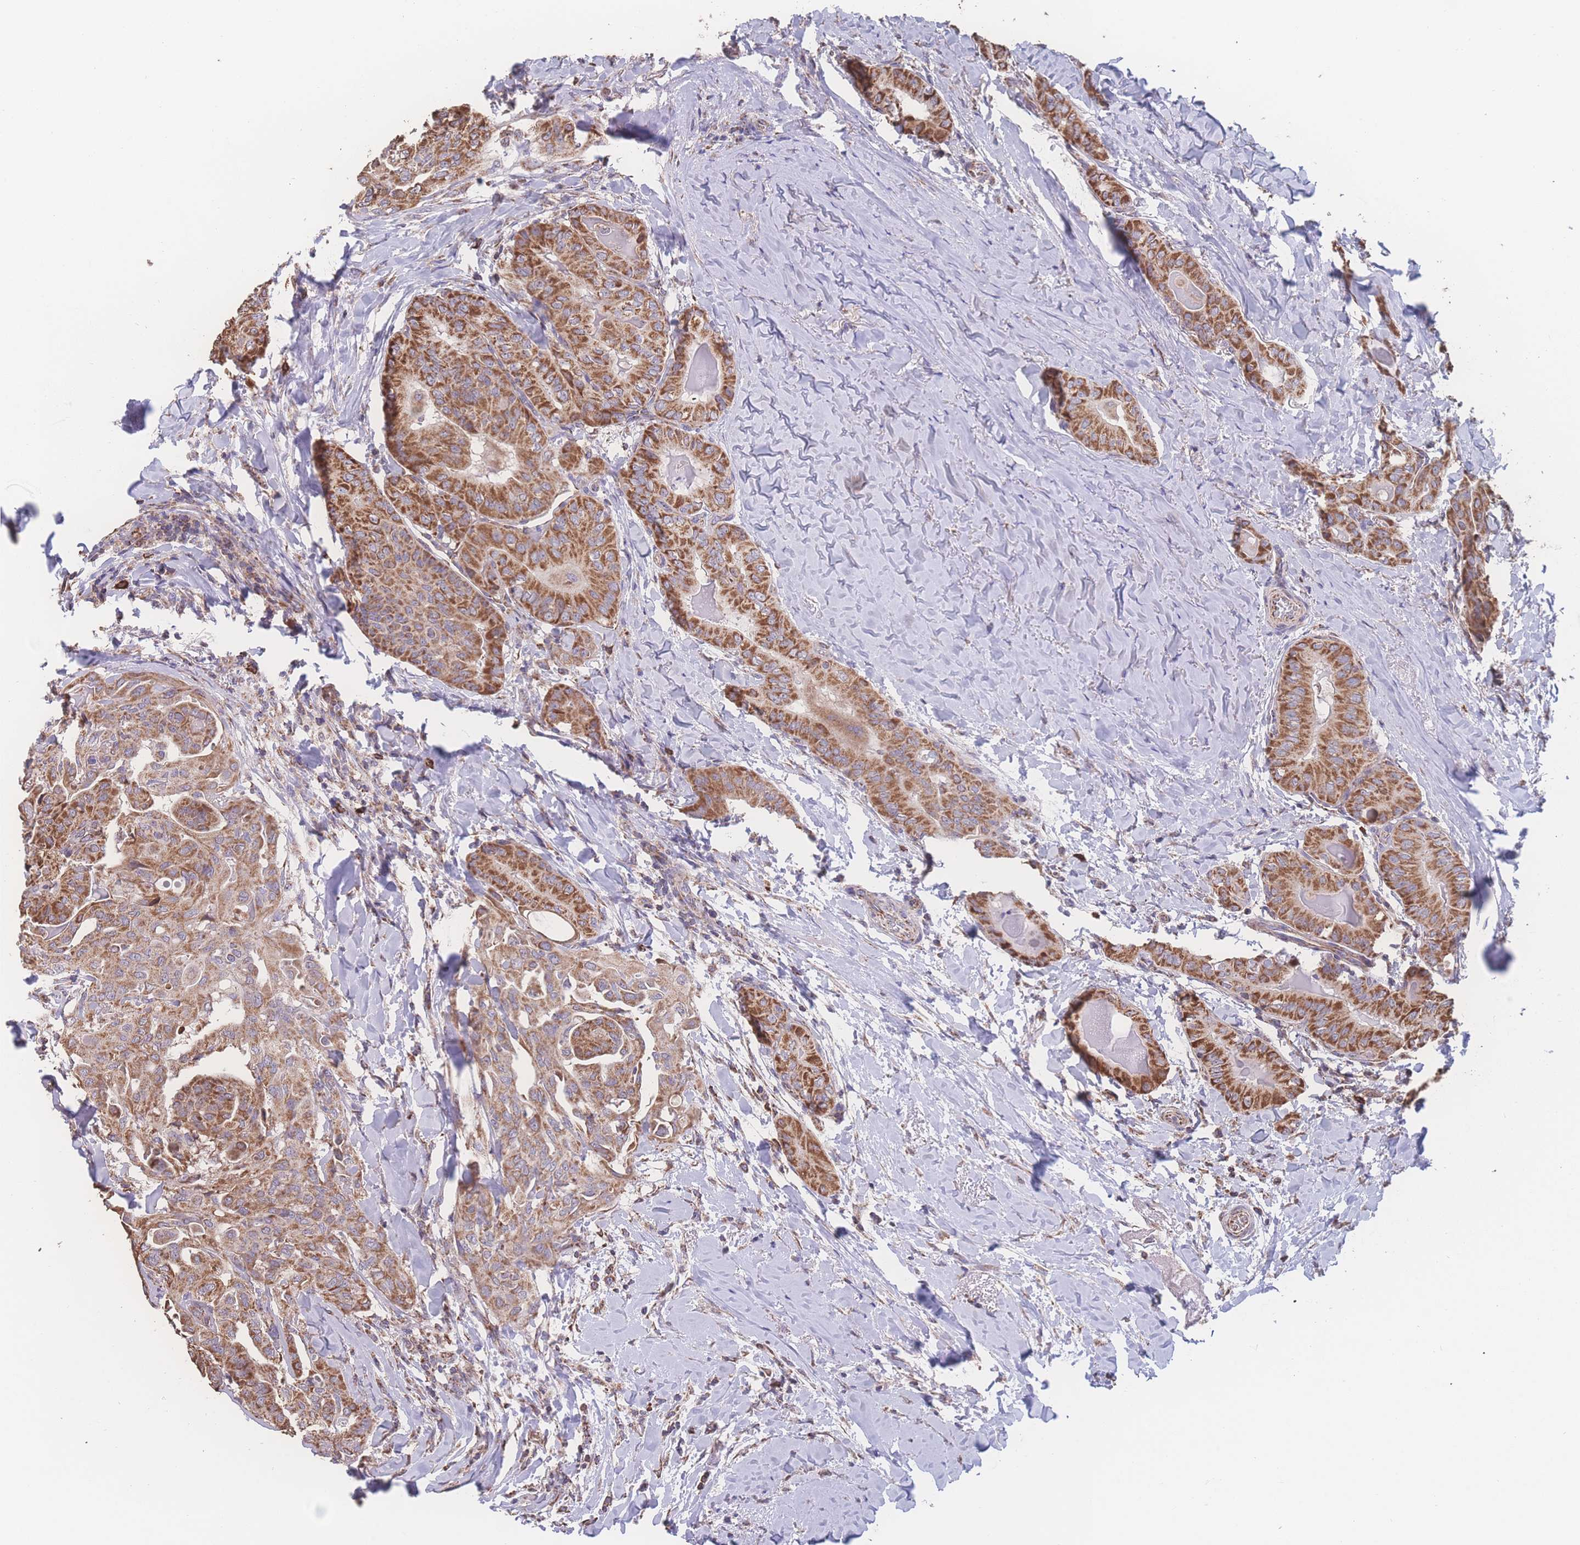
{"staining": {"intensity": "strong", "quantity": ">75%", "location": "cytoplasmic/membranous"}, "tissue": "thyroid cancer", "cell_type": "Tumor cells", "image_type": "cancer", "snomed": [{"axis": "morphology", "description": "Papillary adenocarcinoma, NOS"}, {"axis": "topography", "description": "Thyroid gland"}], "caption": "The histopathology image reveals staining of thyroid papillary adenocarcinoma, revealing strong cytoplasmic/membranous protein expression (brown color) within tumor cells.", "gene": "SGSM3", "patient": {"sex": "female", "age": 68}}